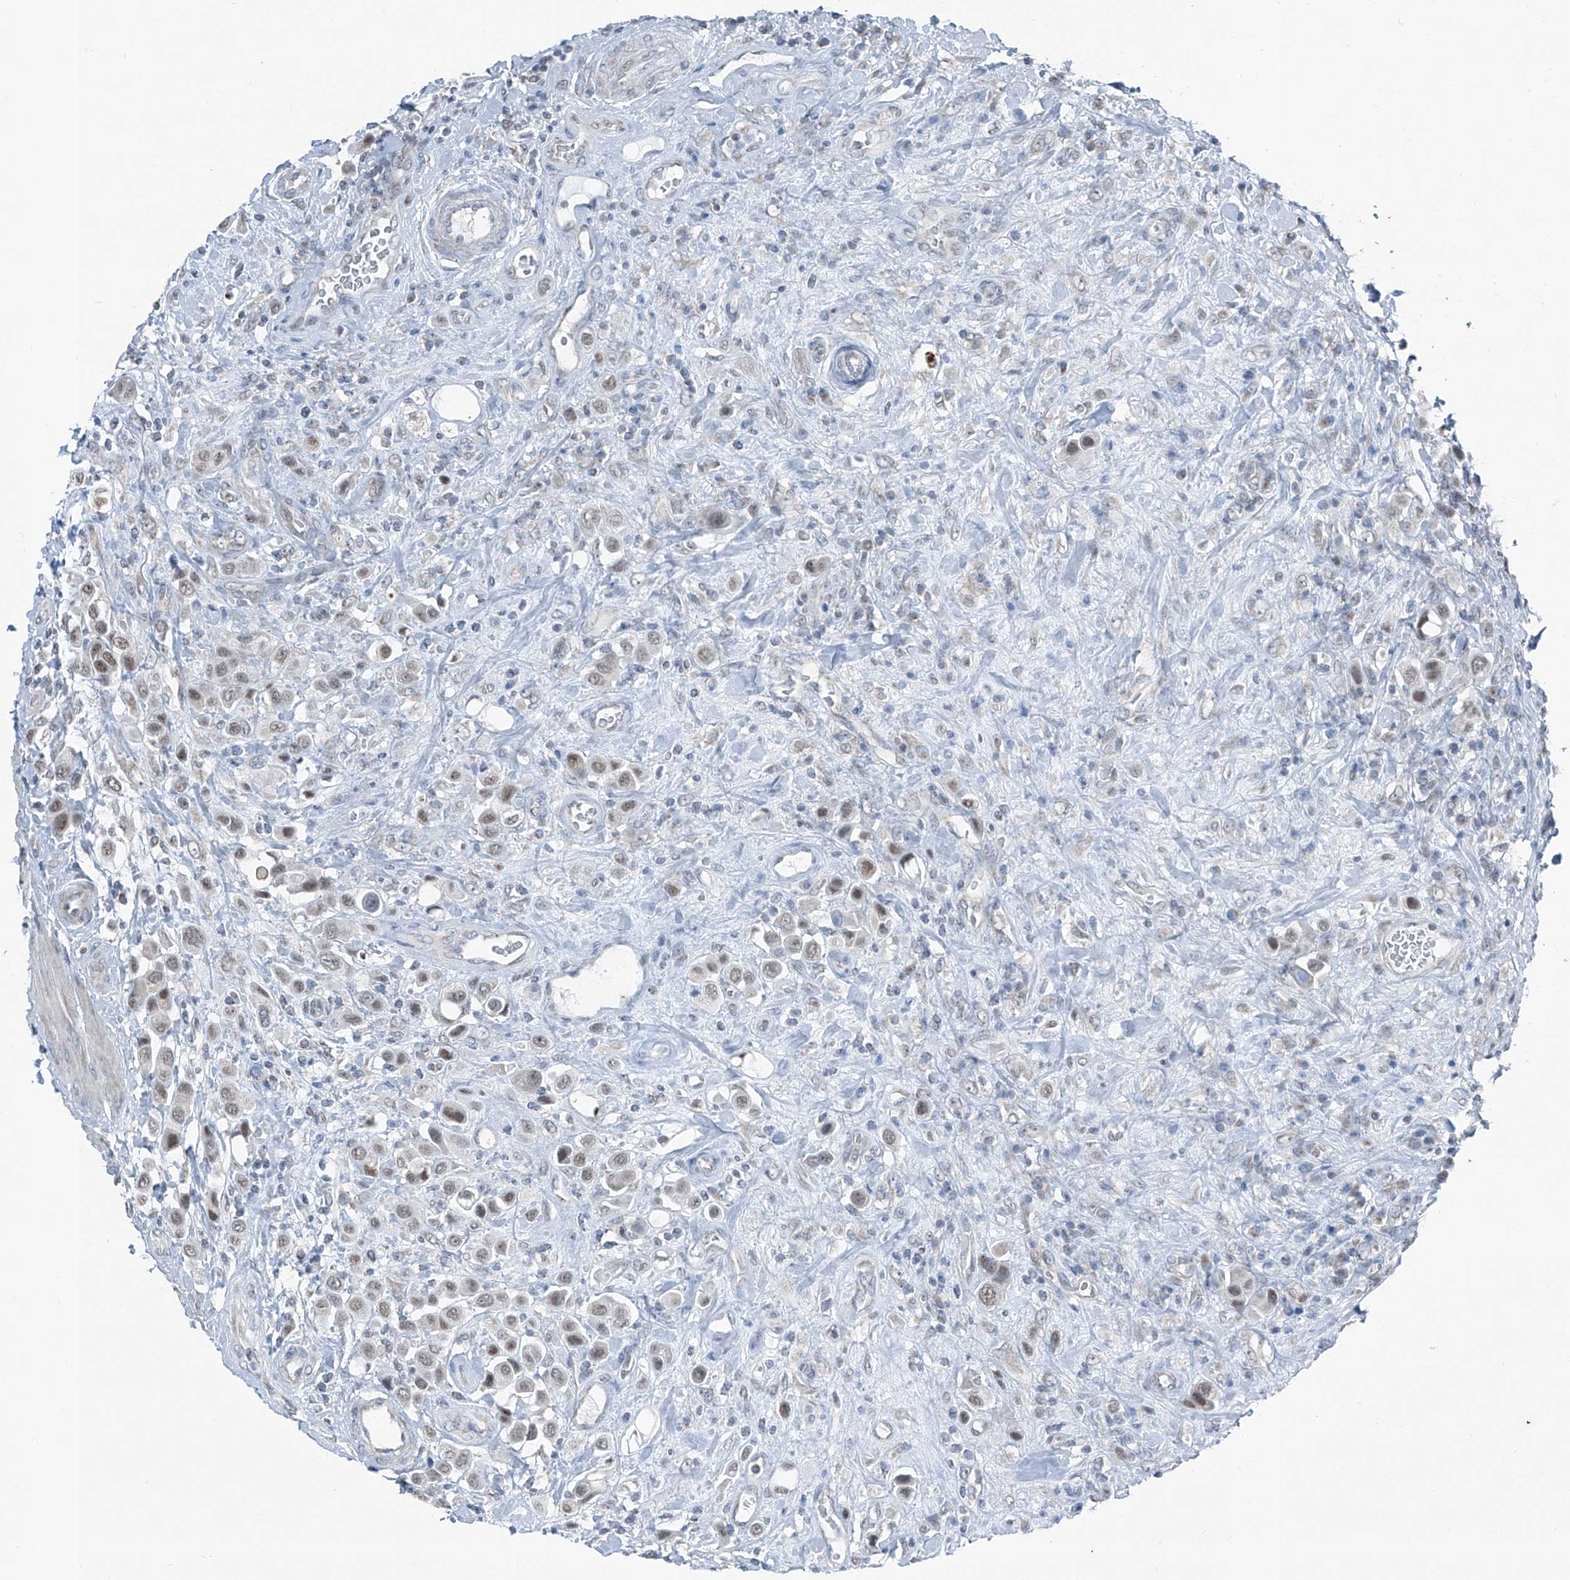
{"staining": {"intensity": "weak", "quantity": "25%-75%", "location": "nuclear"}, "tissue": "urothelial cancer", "cell_type": "Tumor cells", "image_type": "cancer", "snomed": [{"axis": "morphology", "description": "Urothelial carcinoma, High grade"}, {"axis": "topography", "description": "Urinary bladder"}], "caption": "Tumor cells show low levels of weak nuclear positivity in approximately 25%-75% of cells in high-grade urothelial carcinoma.", "gene": "DYRK1B", "patient": {"sex": "male", "age": 50}}